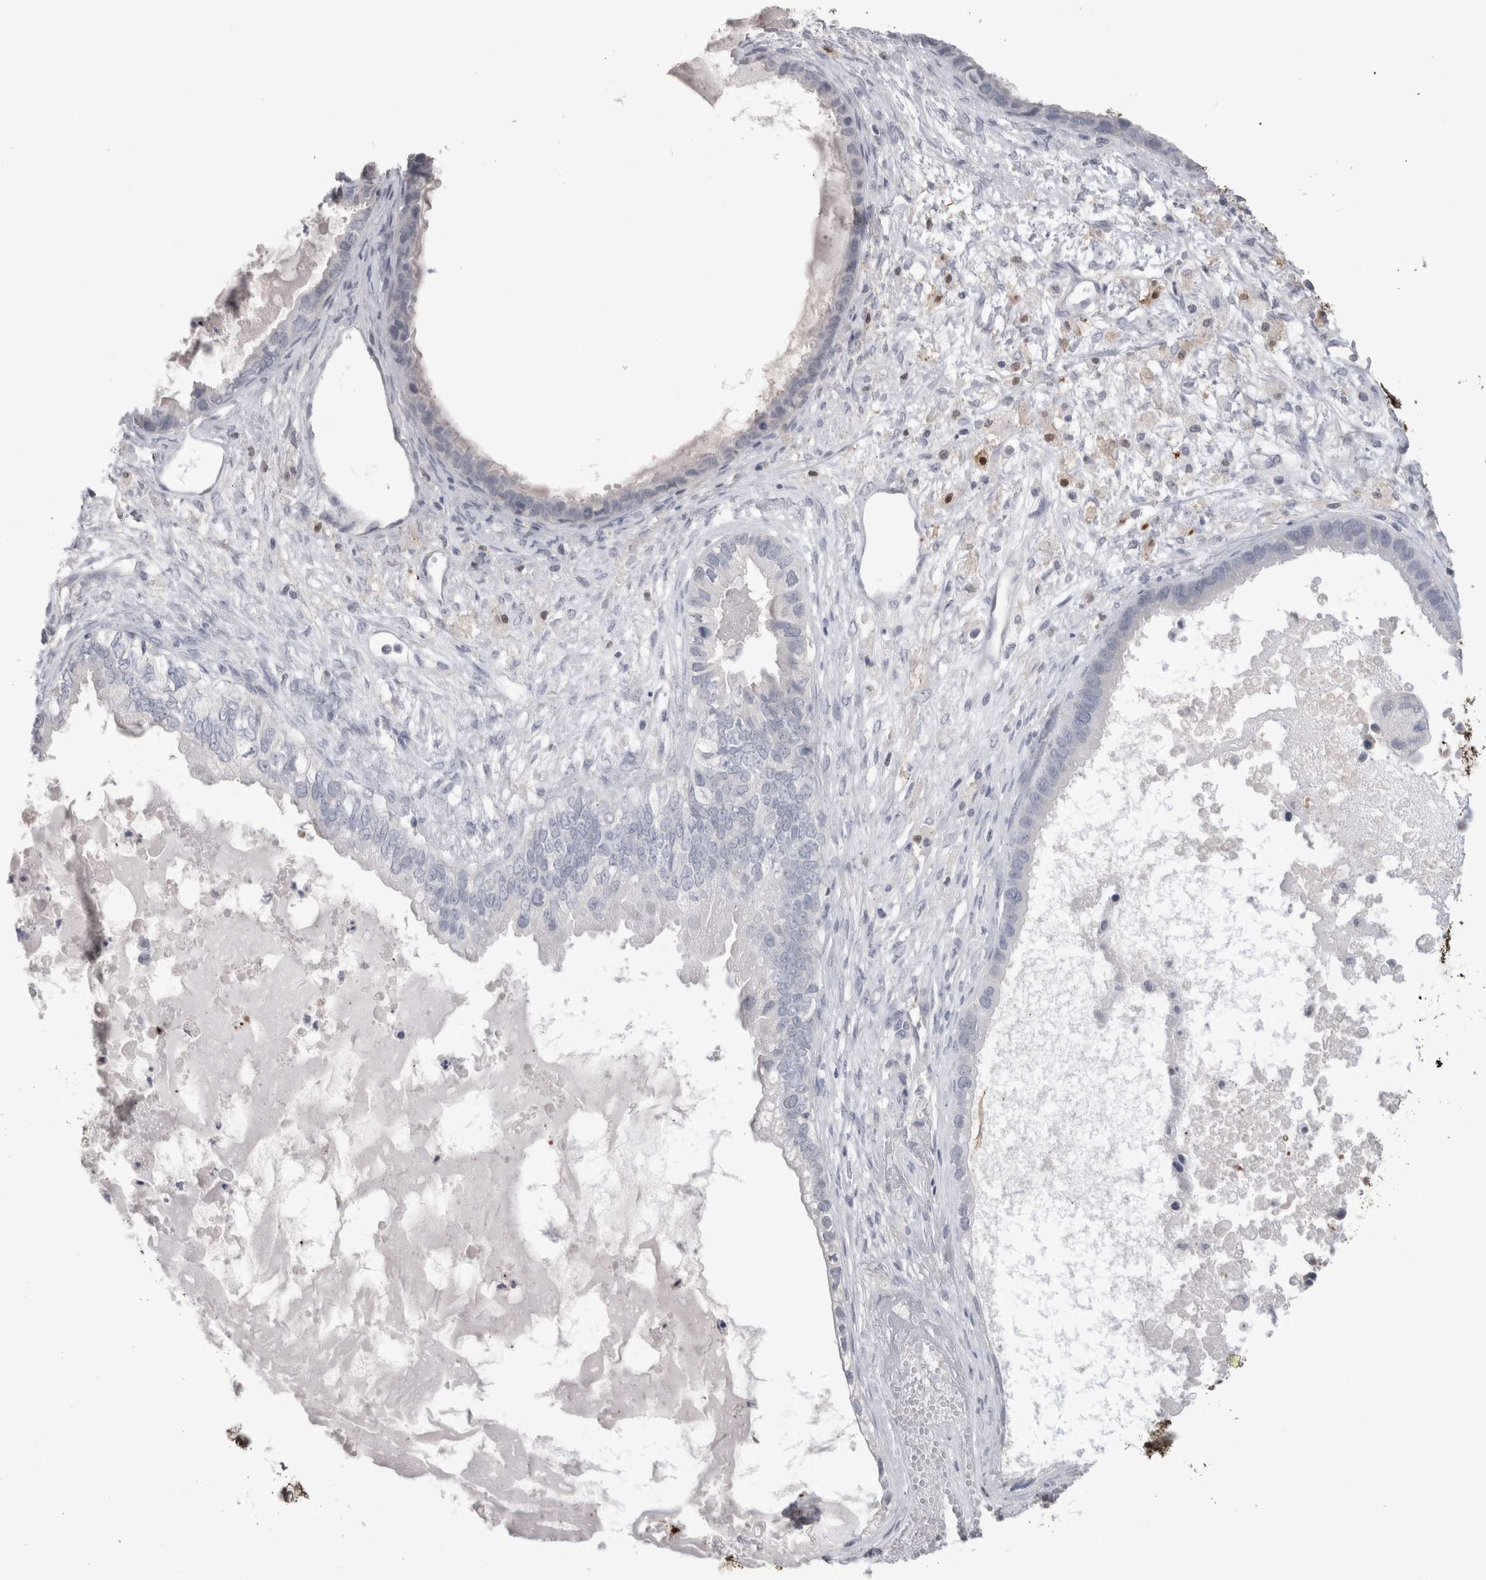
{"staining": {"intensity": "negative", "quantity": "none", "location": "none"}, "tissue": "ovarian cancer", "cell_type": "Tumor cells", "image_type": "cancer", "snomed": [{"axis": "morphology", "description": "Cystadenocarcinoma, mucinous, NOS"}, {"axis": "topography", "description": "Ovary"}], "caption": "The image reveals no significant staining in tumor cells of ovarian cancer.", "gene": "SUCNR1", "patient": {"sex": "female", "age": 80}}